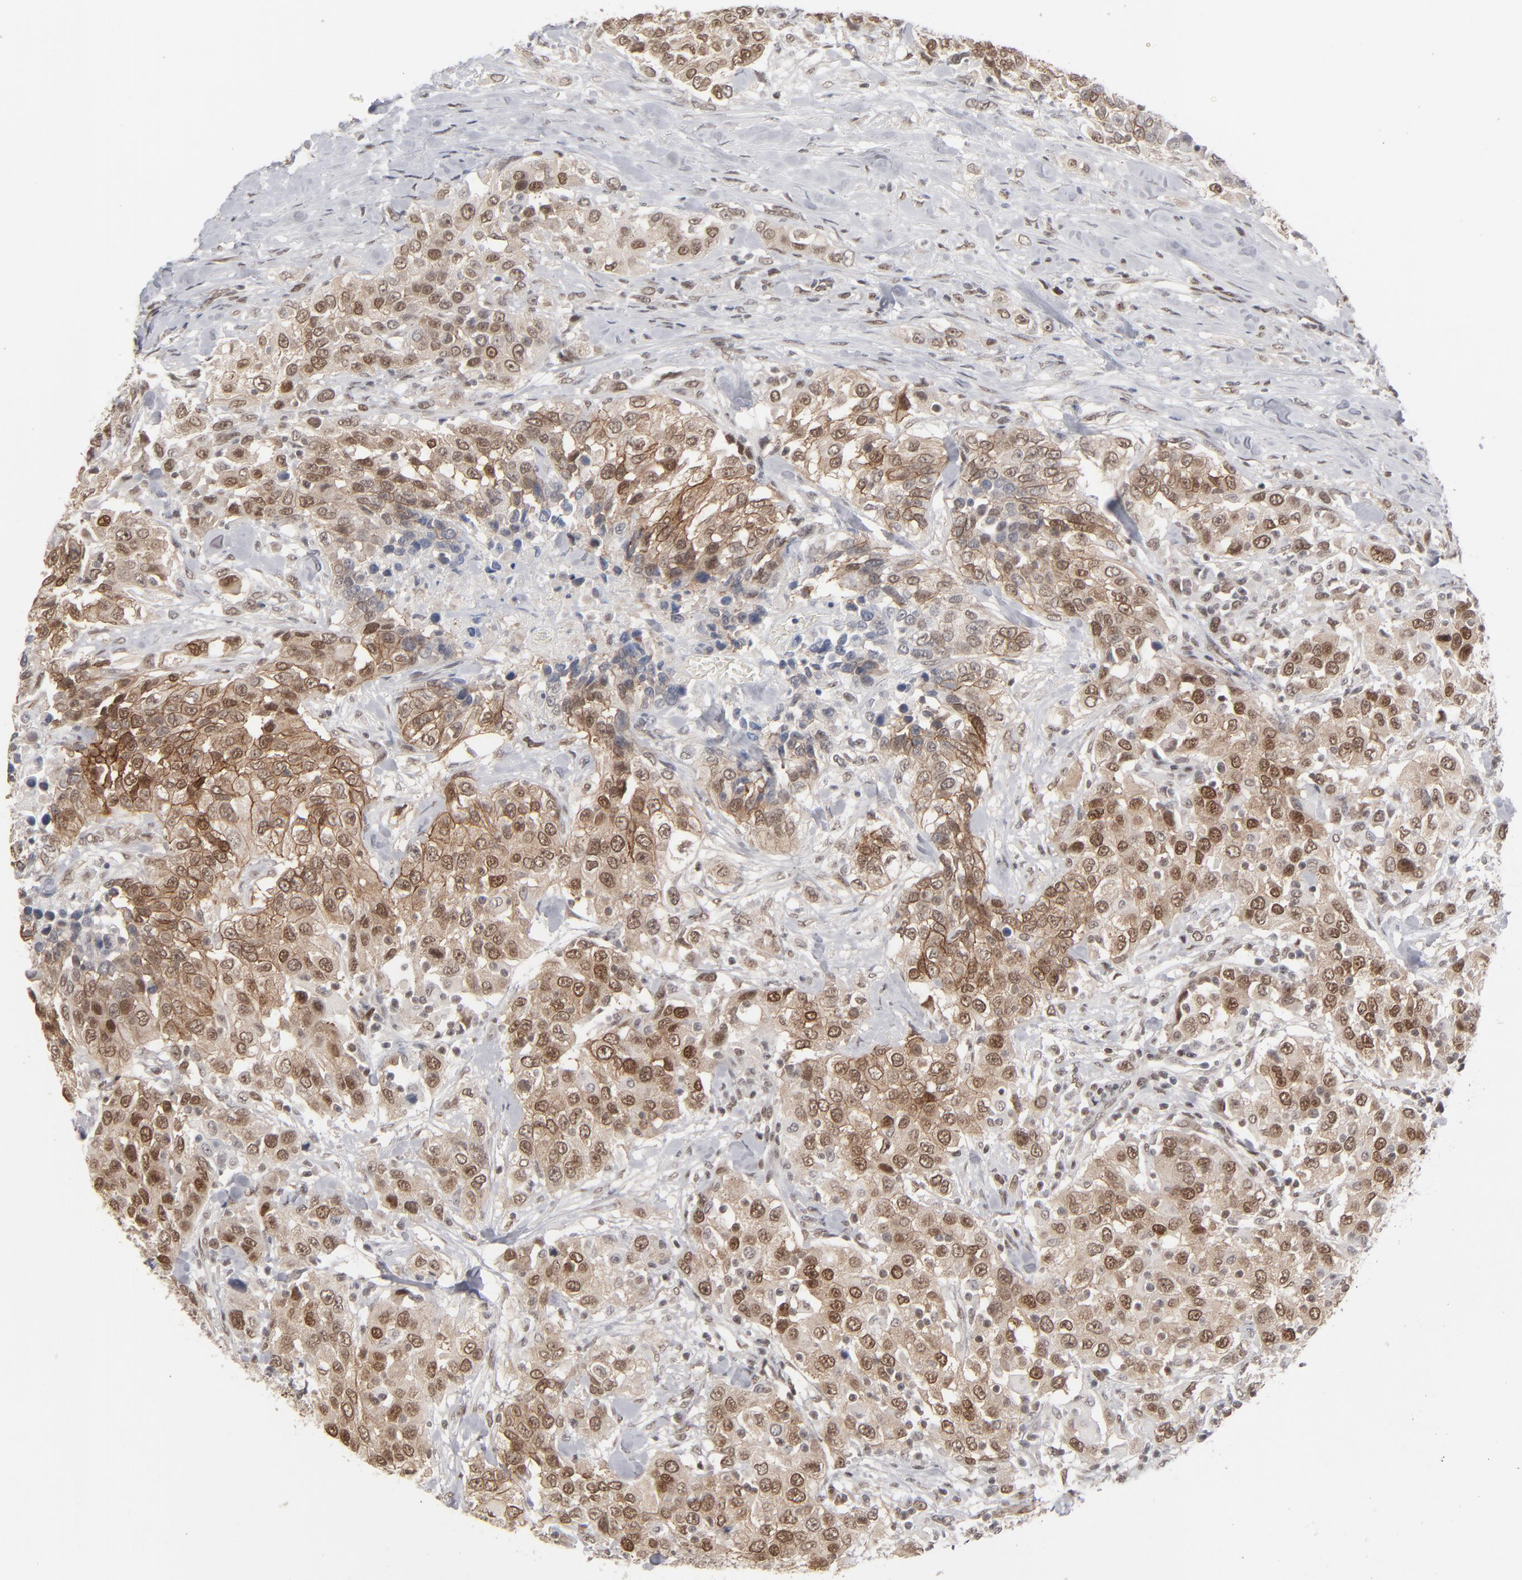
{"staining": {"intensity": "moderate", "quantity": ">75%", "location": "cytoplasmic/membranous,nuclear"}, "tissue": "urothelial cancer", "cell_type": "Tumor cells", "image_type": "cancer", "snomed": [{"axis": "morphology", "description": "Urothelial carcinoma, High grade"}, {"axis": "topography", "description": "Urinary bladder"}], "caption": "A medium amount of moderate cytoplasmic/membranous and nuclear positivity is appreciated in approximately >75% of tumor cells in urothelial carcinoma (high-grade) tissue.", "gene": "IRF9", "patient": {"sex": "female", "age": 80}}